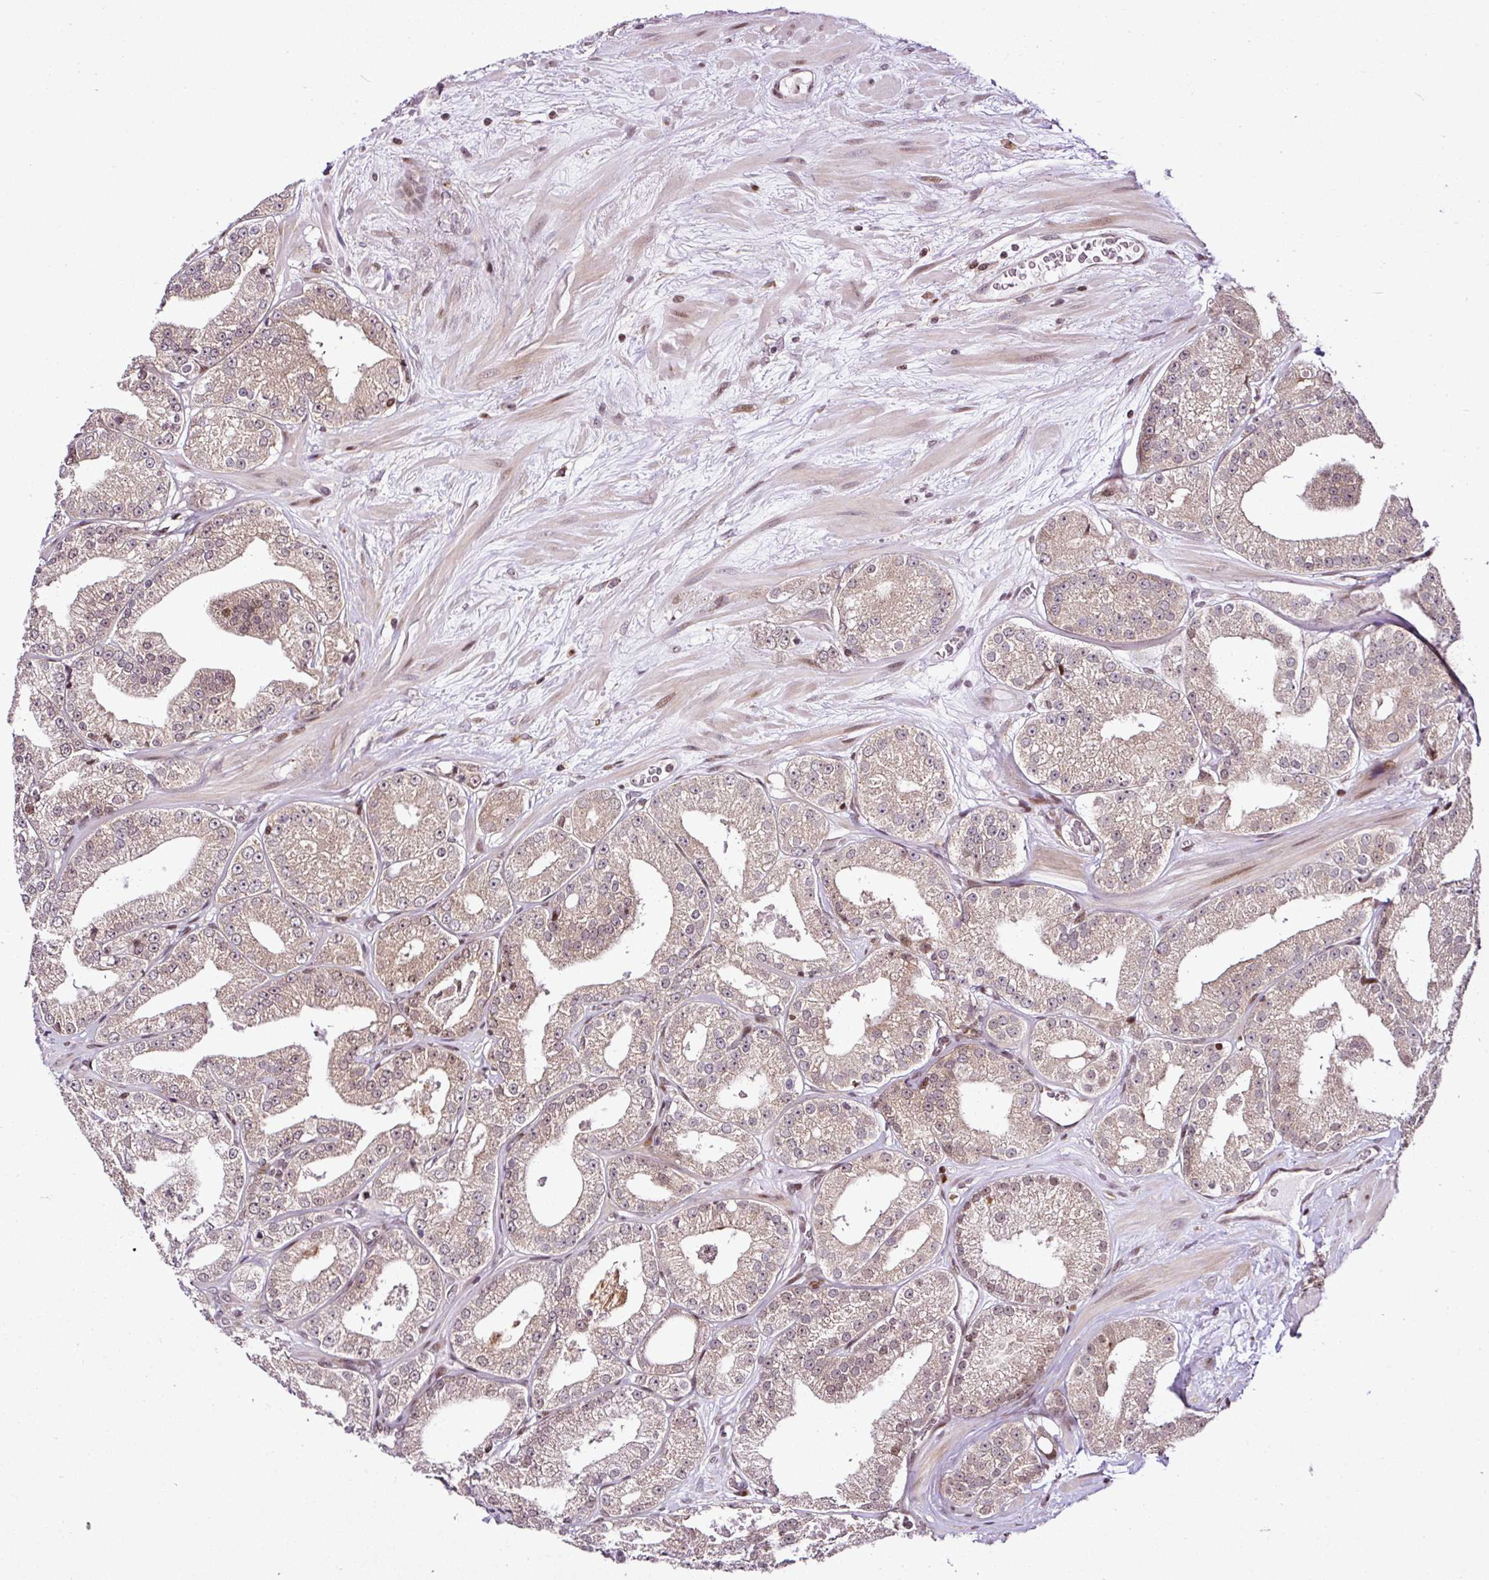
{"staining": {"intensity": "negative", "quantity": "none", "location": "none"}, "tissue": "prostate cancer", "cell_type": "Tumor cells", "image_type": "cancer", "snomed": [{"axis": "morphology", "description": "Adenocarcinoma, High grade"}, {"axis": "topography", "description": "Prostate"}], "caption": "High power microscopy photomicrograph of an immunohistochemistry (IHC) histopathology image of prostate cancer (high-grade adenocarcinoma), revealing no significant expression in tumor cells.", "gene": "COPRS", "patient": {"sex": "male", "age": 68}}